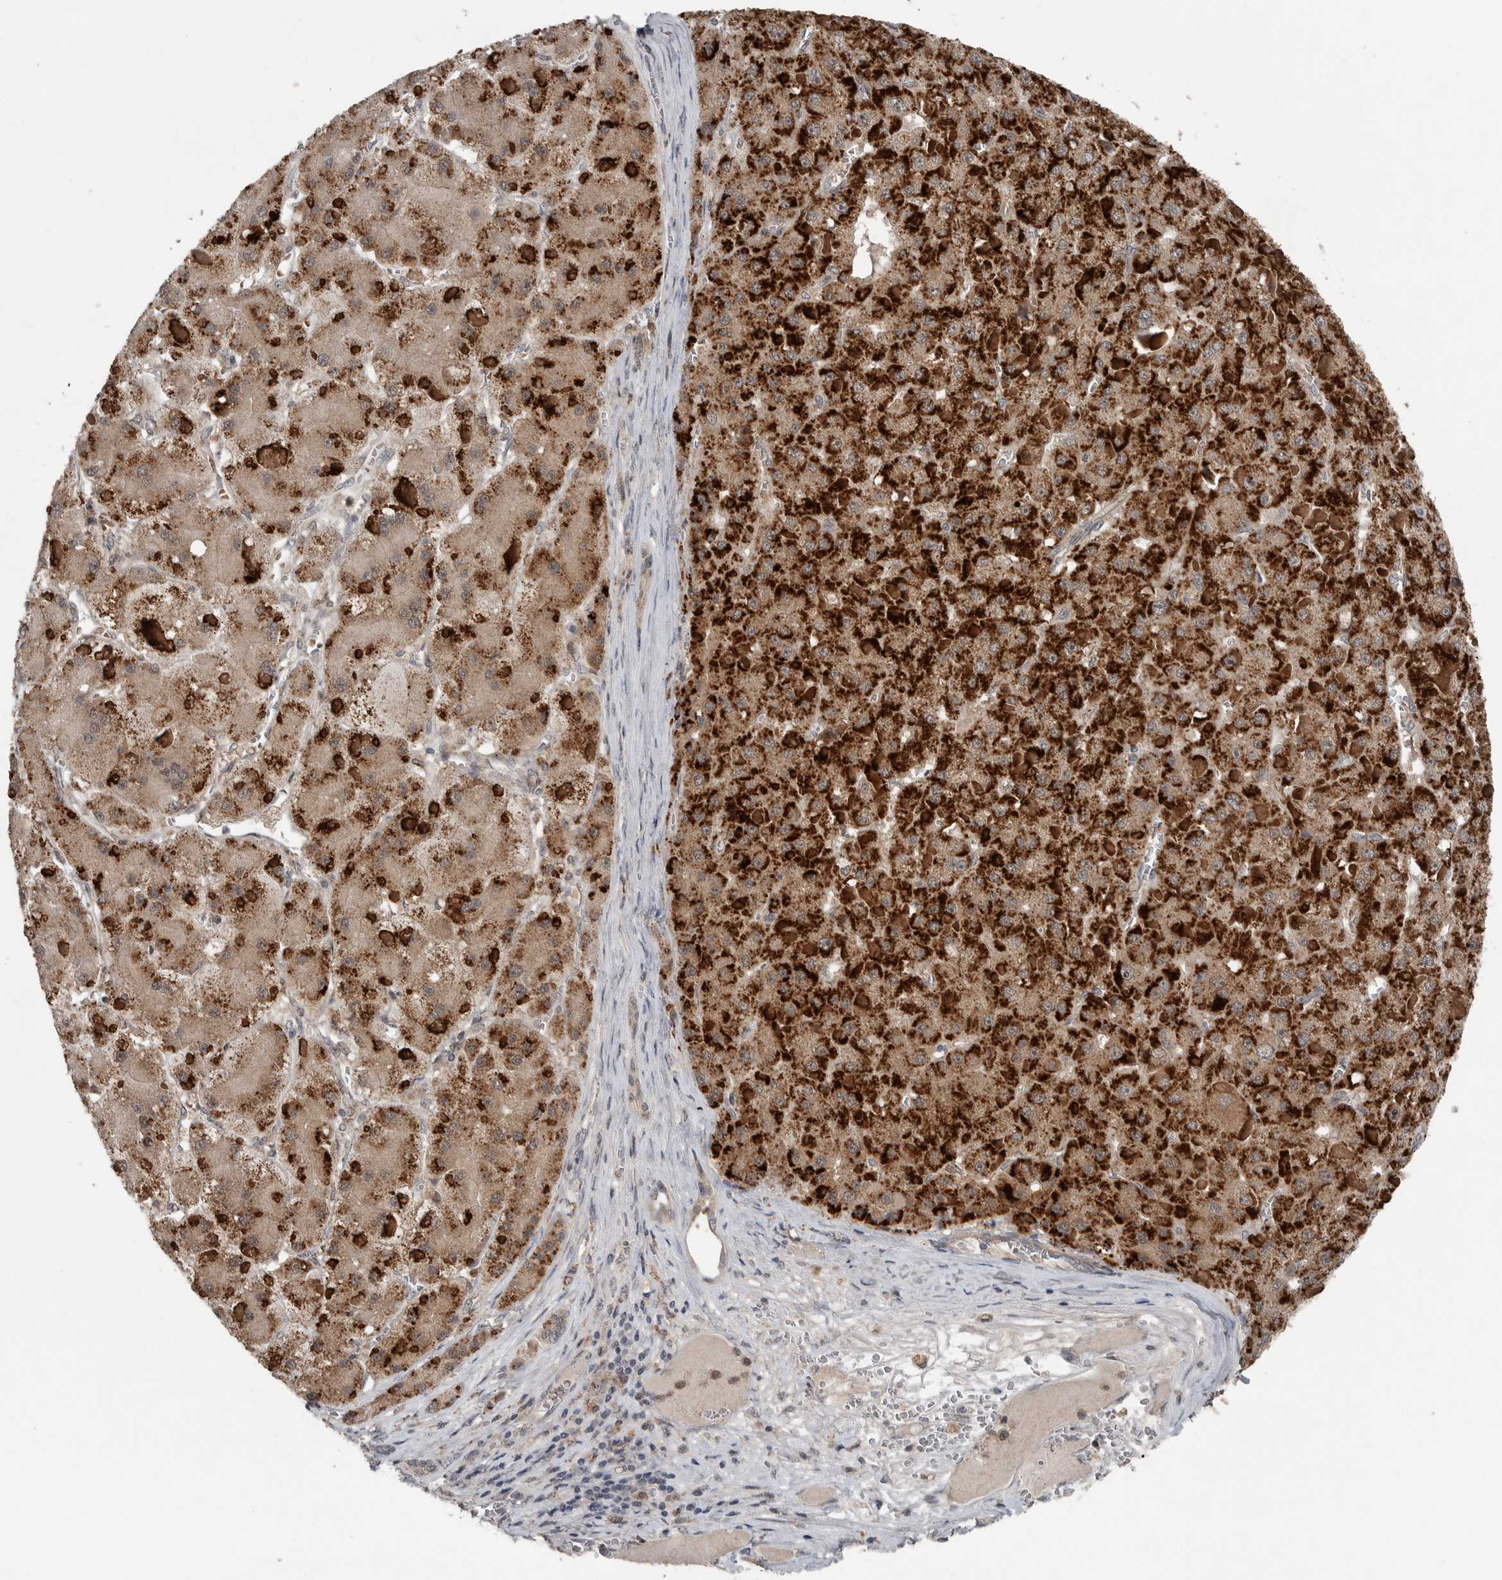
{"staining": {"intensity": "strong", "quantity": ">75%", "location": "cytoplasmic/membranous"}, "tissue": "liver cancer", "cell_type": "Tumor cells", "image_type": "cancer", "snomed": [{"axis": "morphology", "description": "Carcinoma, Hepatocellular, NOS"}, {"axis": "topography", "description": "Liver"}], "caption": "DAB (3,3'-diaminobenzidine) immunohistochemical staining of liver cancer shows strong cytoplasmic/membranous protein staining in about >75% of tumor cells. Using DAB (3,3'-diaminobenzidine) (brown) and hematoxylin (blue) stains, captured at high magnification using brightfield microscopy.", "gene": "SCP2", "patient": {"sex": "female", "age": 73}}